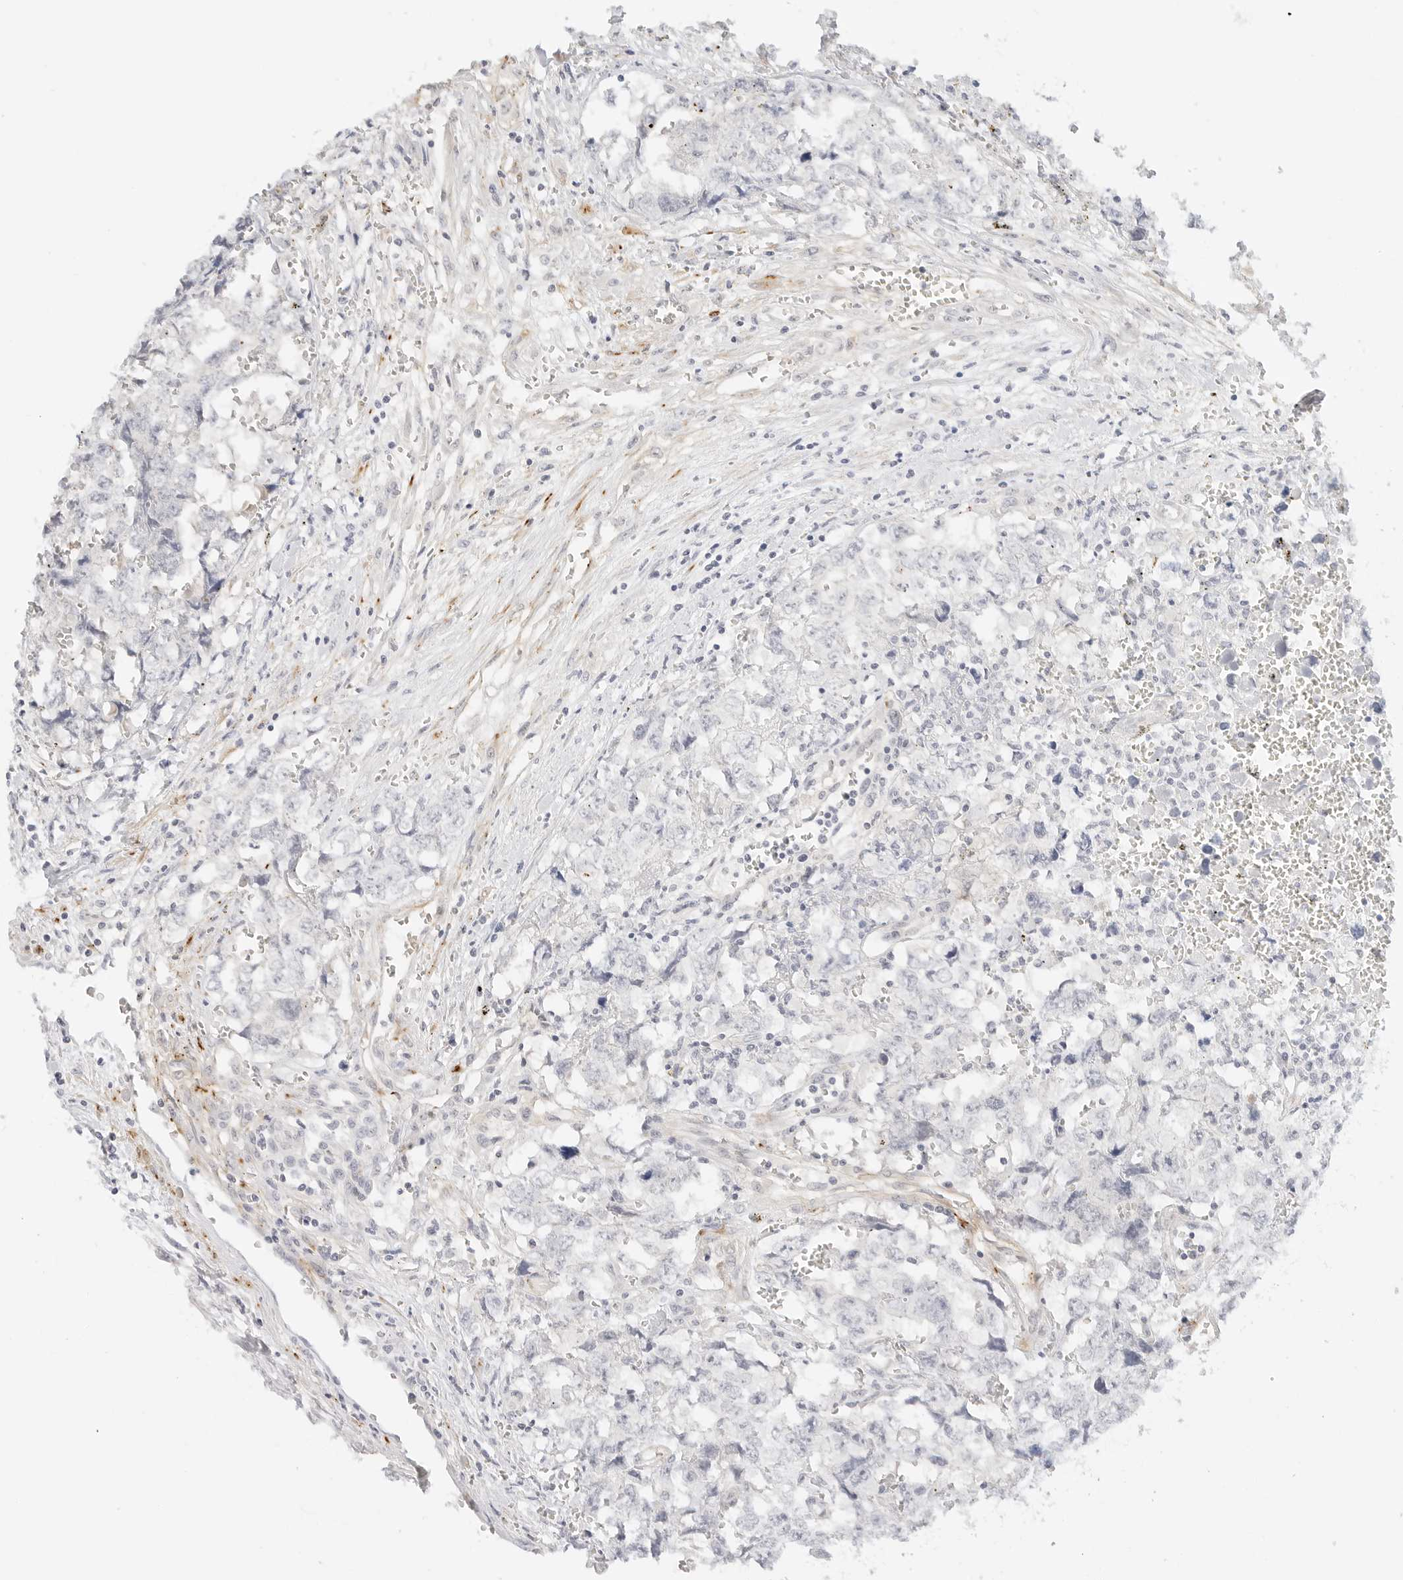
{"staining": {"intensity": "negative", "quantity": "none", "location": "none"}, "tissue": "testis cancer", "cell_type": "Tumor cells", "image_type": "cancer", "snomed": [{"axis": "morphology", "description": "Carcinoma, Embryonal, NOS"}, {"axis": "topography", "description": "Testis"}], "caption": "High power microscopy image of an immunohistochemistry (IHC) histopathology image of embryonal carcinoma (testis), revealing no significant expression in tumor cells.", "gene": "PCDH19", "patient": {"sex": "male", "age": 31}}